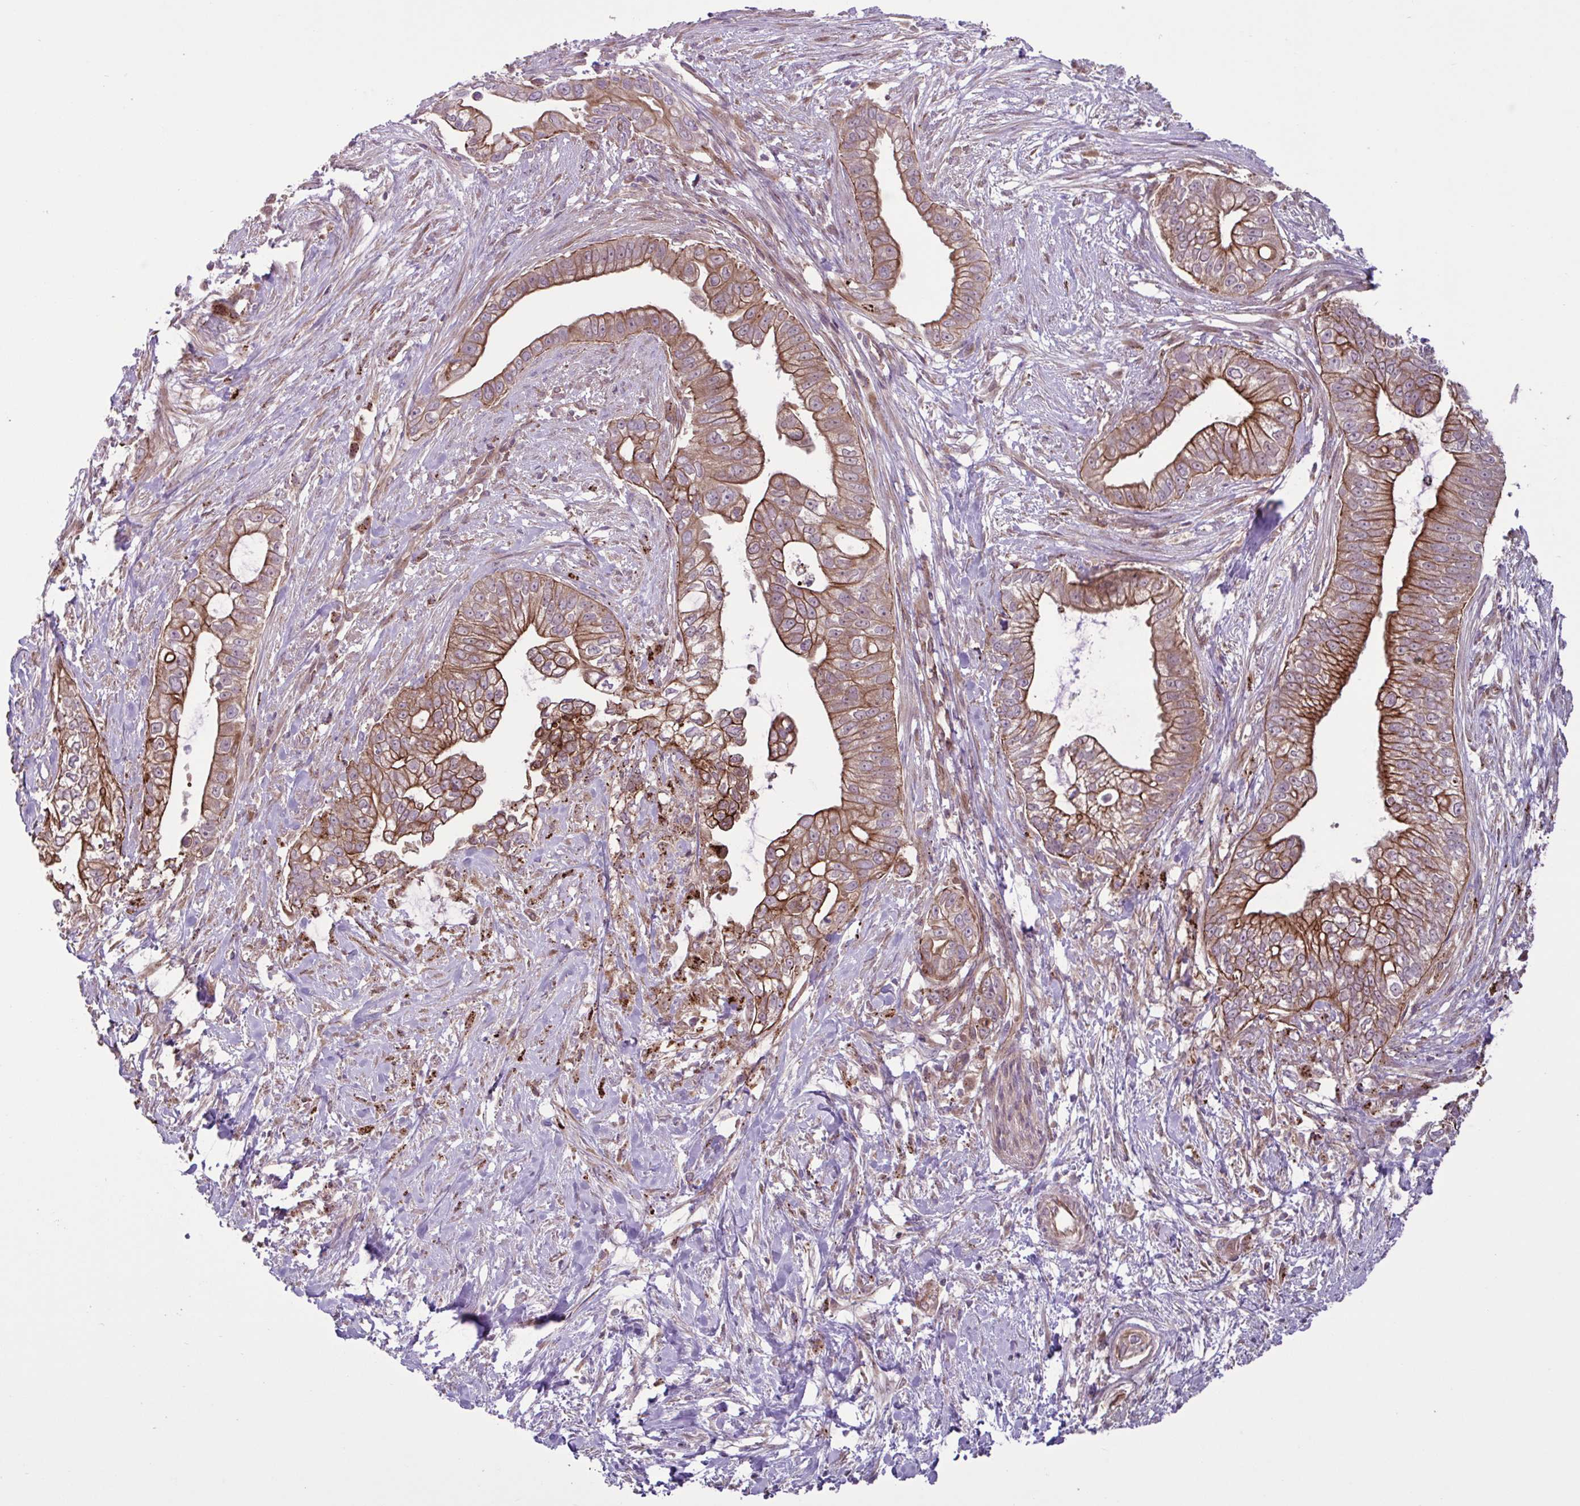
{"staining": {"intensity": "strong", "quantity": ">75%", "location": "cytoplasmic/membranous"}, "tissue": "pancreatic cancer", "cell_type": "Tumor cells", "image_type": "cancer", "snomed": [{"axis": "morphology", "description": "Adenocarcinoma, NOS"}, {"axis": "topography", "description": "Pancreas"}], "caption": "IHC of pancreatic cancer (adenocarcinoma) exhibits high levels of strong cytoplasmic/membranous staining in about >75% of tumor cells.", "gene": "GLTP", "patient": {"sex": "male", "age": 70}}